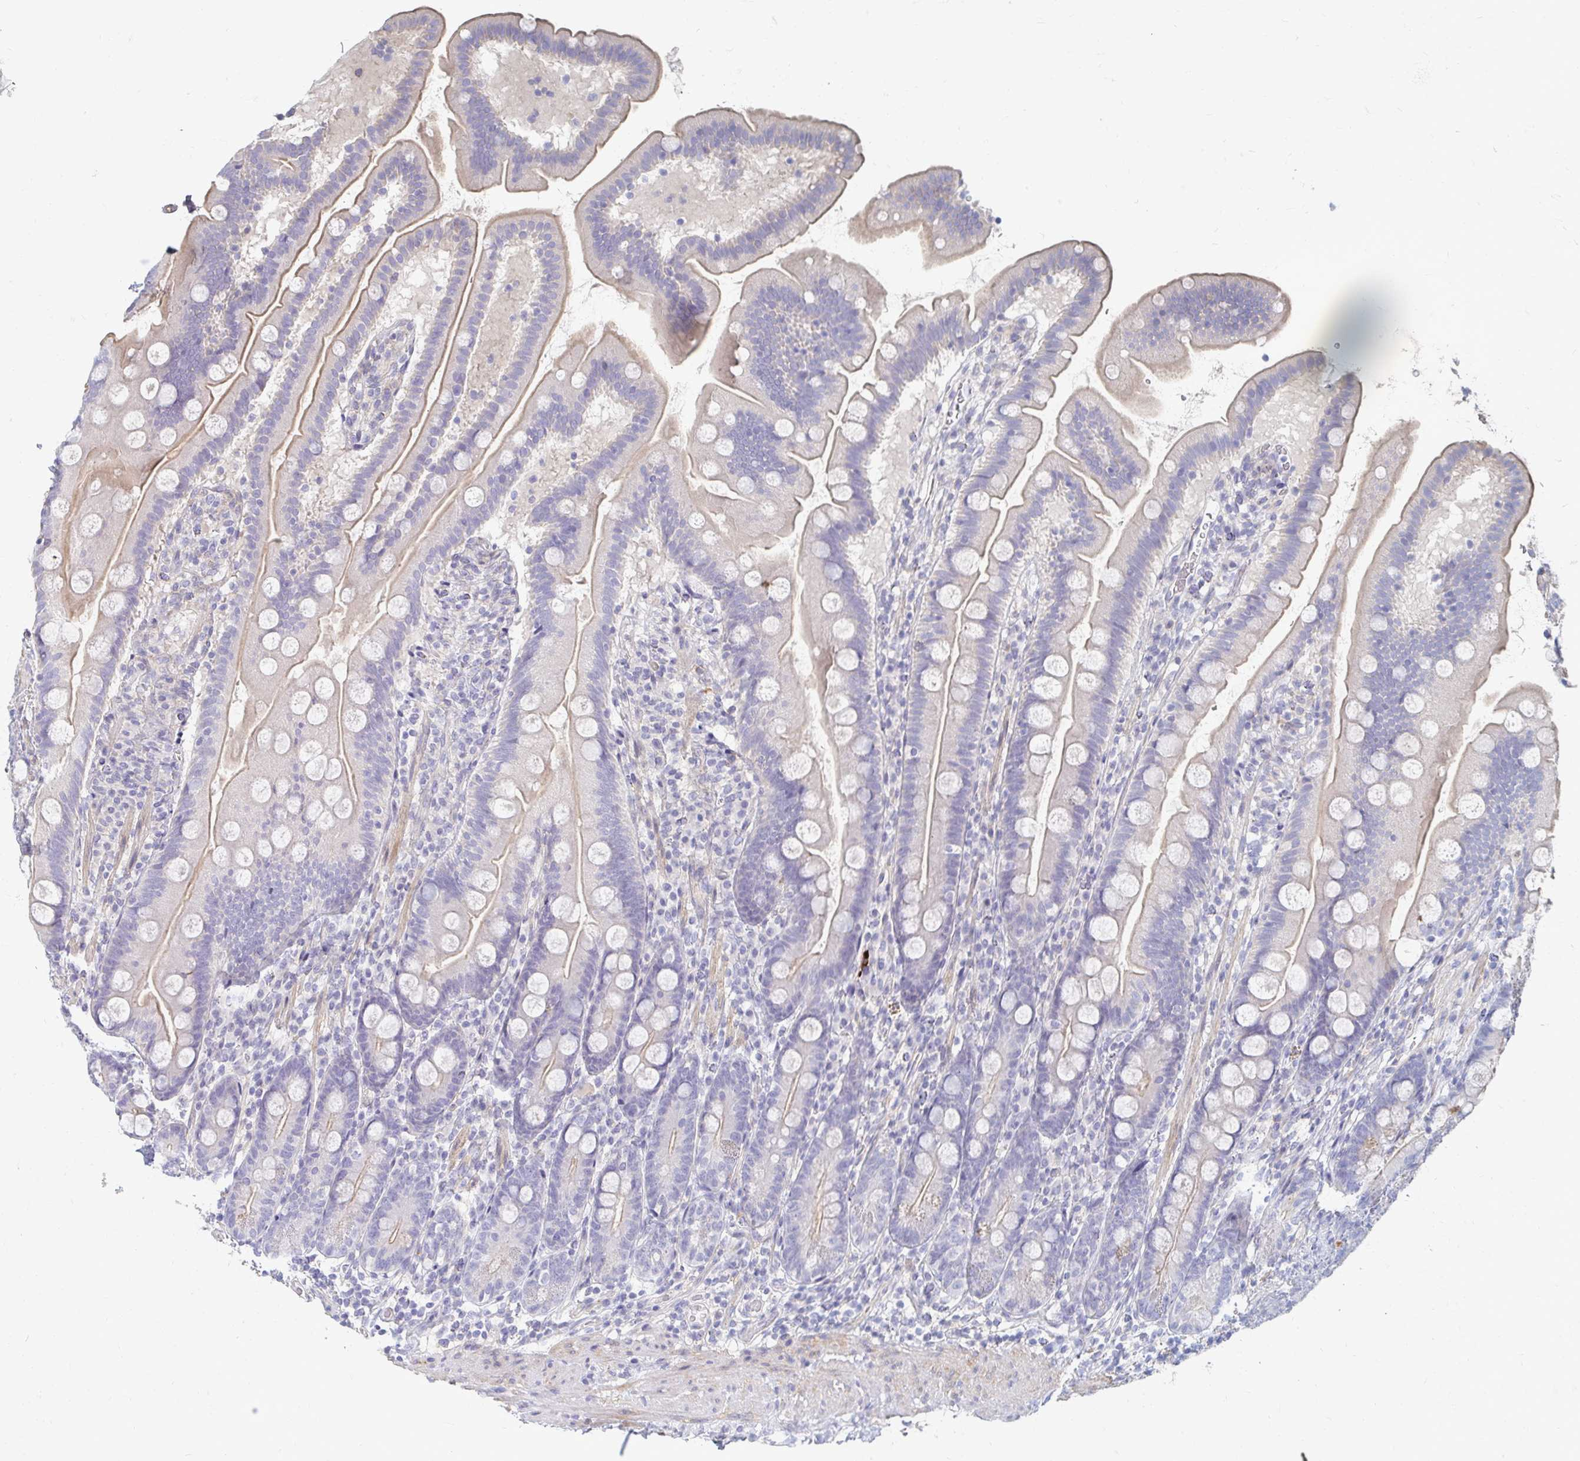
{"staining": {"intensity": "weak", "quantity": "<25%", "location": "cytoplasmic/membranous"}, "tissue": "duodenum", "cell_type": "Glandular cells", "image_type": "normal", "snomed": [{"axis": "morphology", "description": "Normal tissue, NOS"}, {"axis": "topography", "description": "Duodenum"}], "caption": "IHC micrograph of benign human duodenum stained for a protein (brown), which shows no expression in glandular cells.", "gene": "MYLK2", "patient": {"sex": "female", "age": 67}}